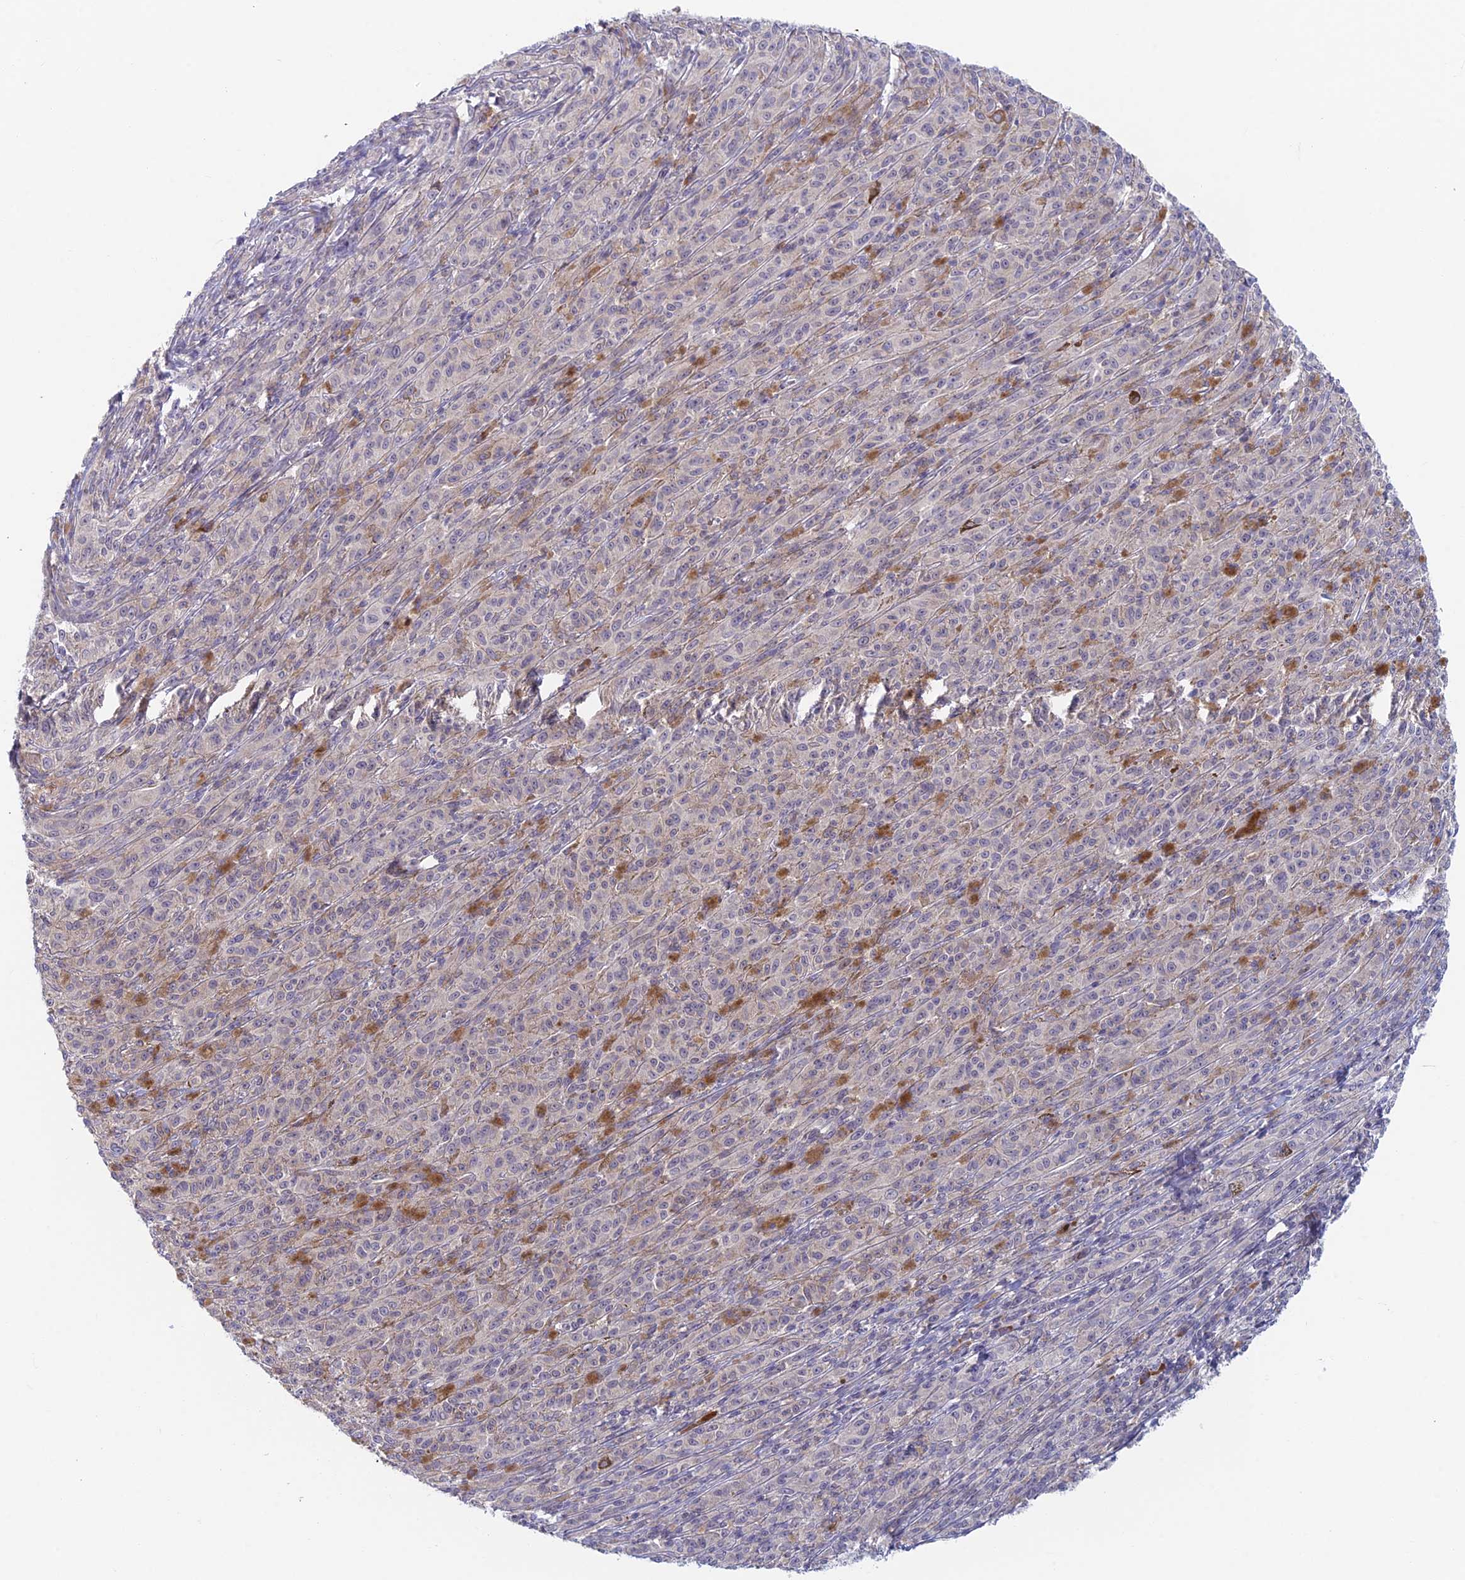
{"staining": {"intensity": "negative", "quantity": "none", "location": "none"}, "tissue": "melanoma", "cell_type": "Tumor cells", "image_type": "cancer", "snomed": [{"axis": "morphology", "description": "Malignant melanoma, NOS"}, {"axis": "topography", "description": "Skin"}], "caption": "IHC of human malignant melanoma shows no staining in tumor cells.", "gene": "PPP1R26", "patient": {"sex": "female", "age": 52}}